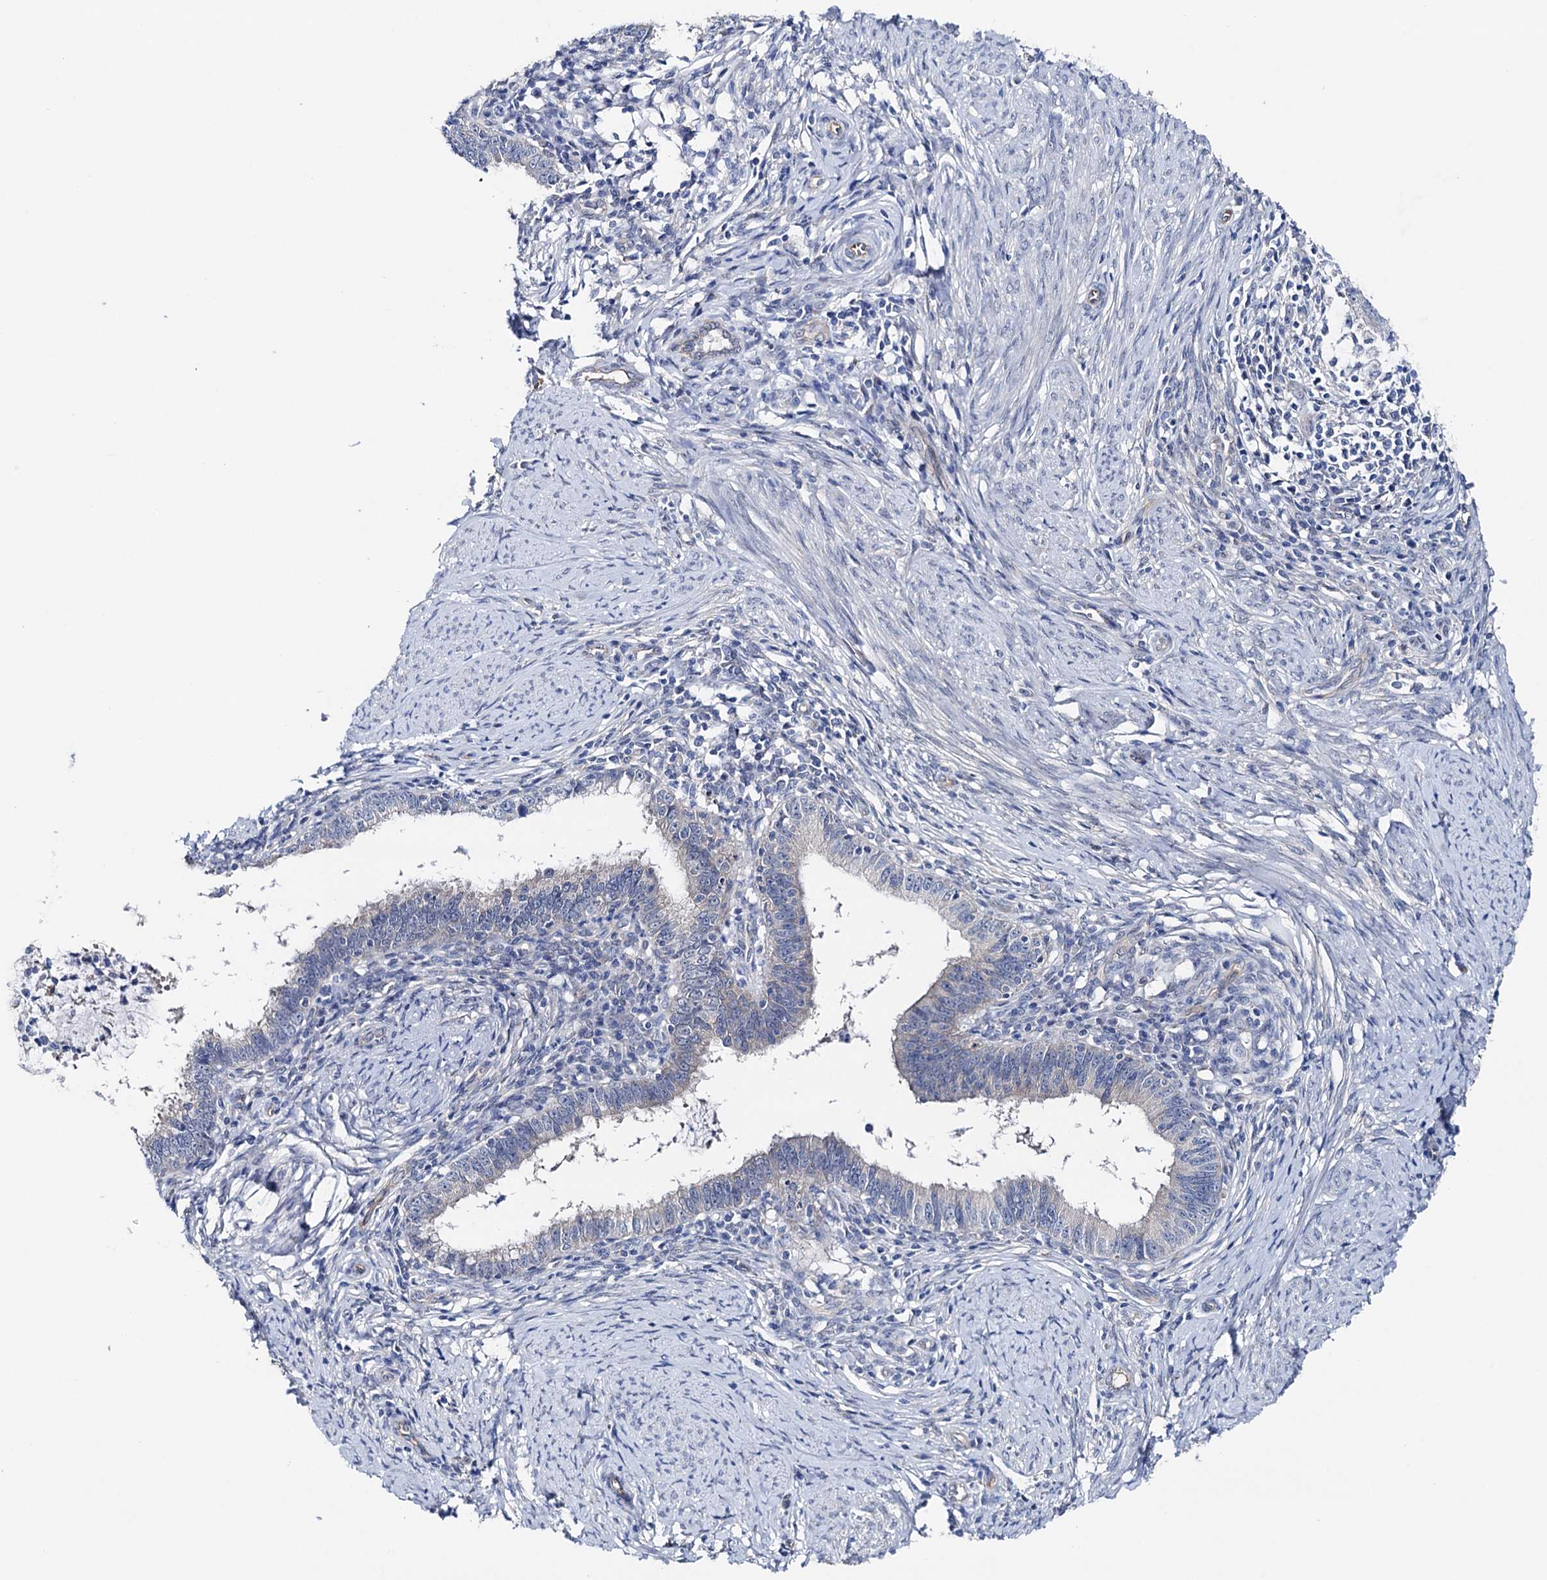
{"staining": {"intensity": "negative", "quantity": "none", "location": "none"}, "tissue": "cervical cancer", "cell_type": "Tumor cells", "image_type": "cancer", "snomed": [{"axis": "morphology", "description": "Adenocarcinoma, NOS"}, {"axis": "topography", "description": "Cervix"}], "caption": "Photomicrograph shows no protein staining in tumor cells of cervical cancer tissue.", "gene": "SHROOM1", "patient": {"sex": "female", "age": 36}}